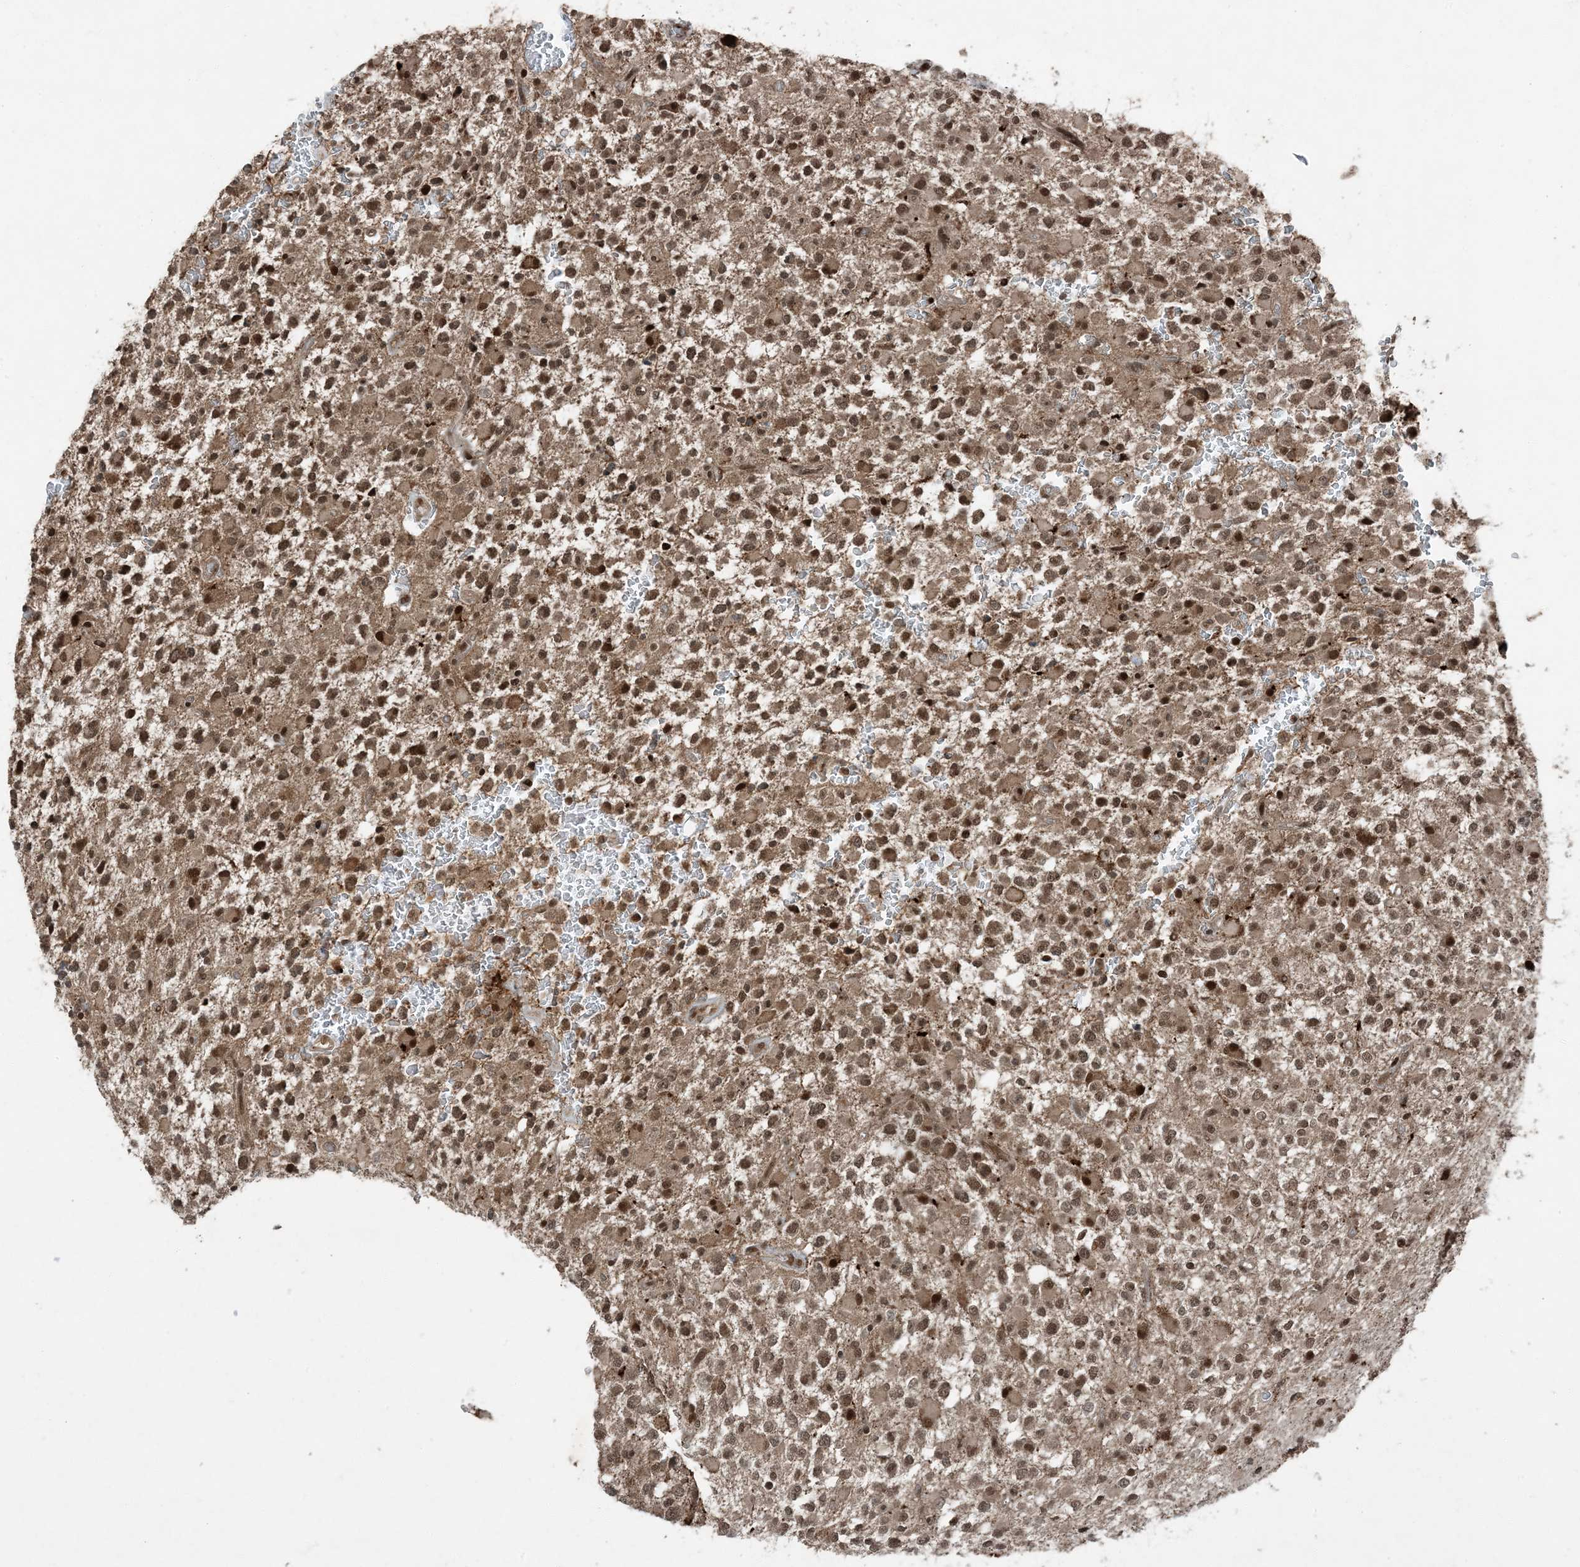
{"staining": {"intensity": "moderate", "quantity": ">75%", "location": "cytoplasmic/membranous,nuclear"}, "tissue": "glioma", "cell_type": "Tumor cells", "image_type": "cancer", "snomed": [{"axis": "morphology", "description": "Glioma, malignant, High grade"}, {"axis": "topography", "description": "Brain"}], "caption": "High-power microscopy captured an immunohistochemistry histopathology image of glioma, revealing moderate cytoplasmic/membranous and nuclear positivity in about >75% of tumor cells.", "gene": "TRAPPC12", "patient": {"sex": "male", "age": 34}}